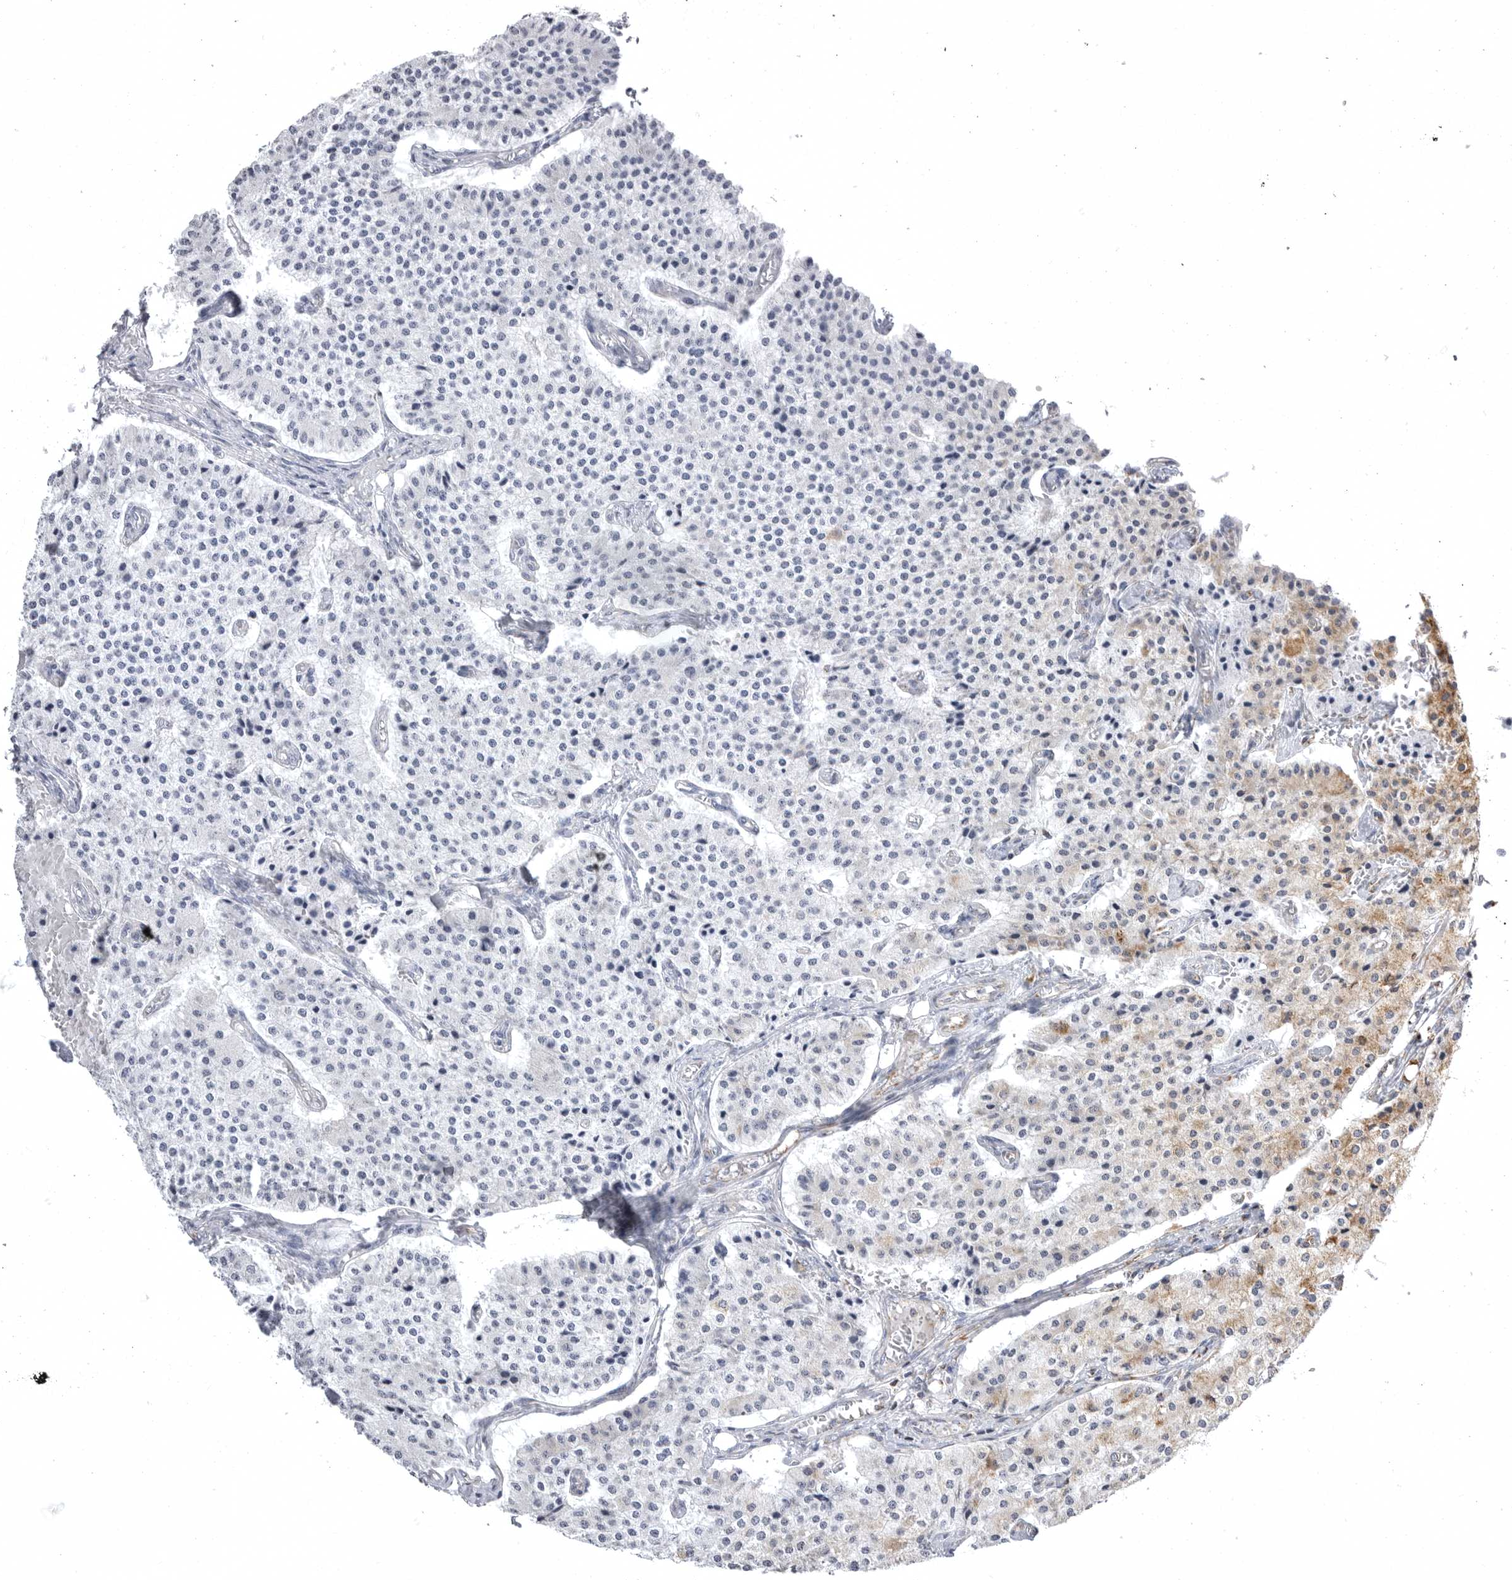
{"staining": {"intensity": "weak", "quantity": "<25%", "location": "cytoplasmic/membranous"}, "tissue": "carcinoid", "cell_type": "Tumor cells", "image_type": "cancer", "snomed": [{"axis": "morphology", "description": "Carcinoid, malignant, NOS"}, {"axis": "topography", "description": "Colon"}], "caption": "Tumor cells are negative for protein expression in human carcinoid. (Brightfield microscopy of DAB immunohistochemistry (IHC) at high magnification).", "gene": "TUFM", "patient": {"sex": "female", "age": 52}}